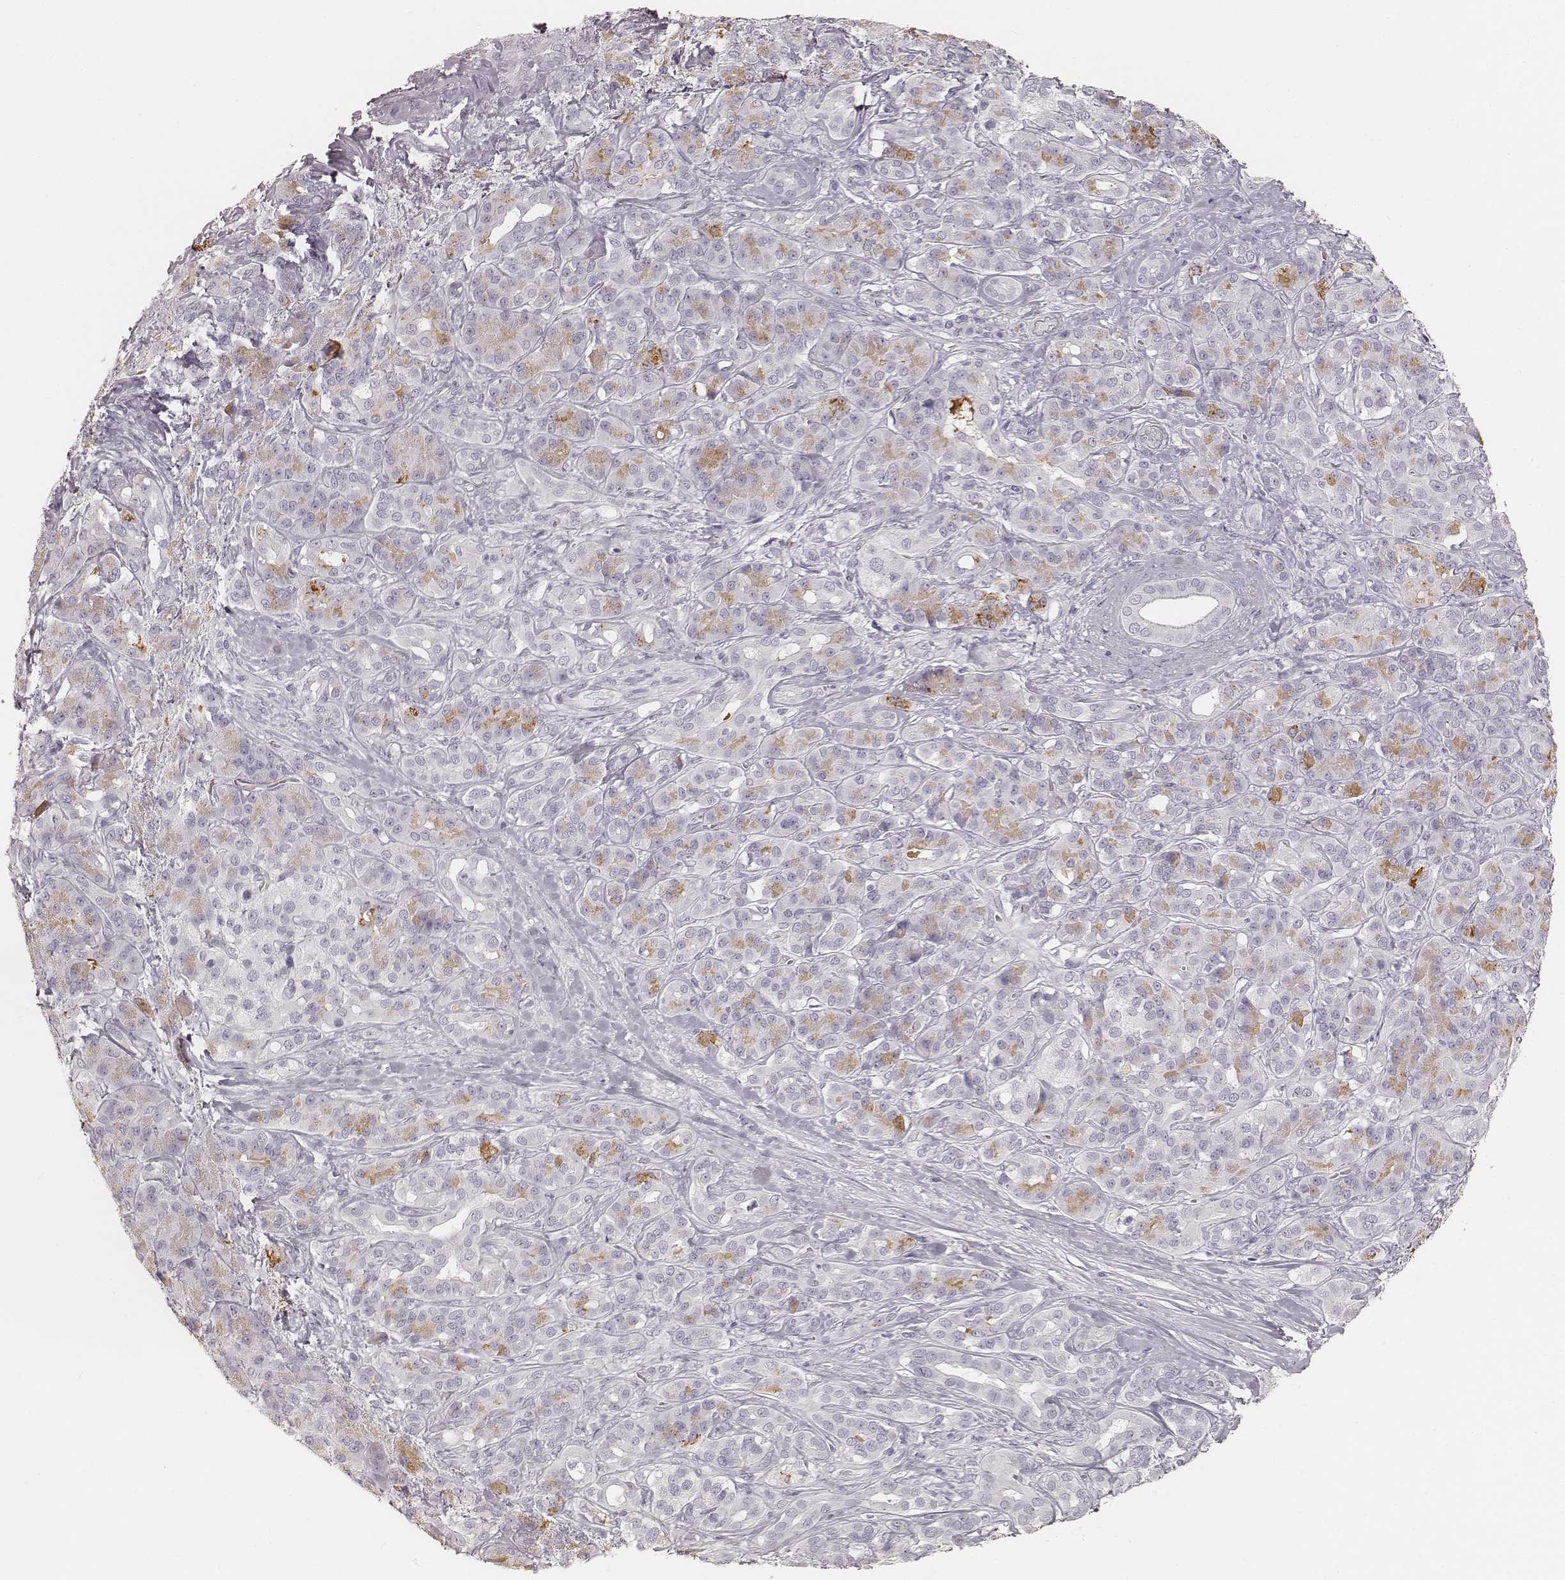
{"staining": {"intensity": "negative", "quantity": "none", "location": "none"}, "tissue": "pancreatic cancer", "cell_type": "Tumor cells", "image_type": "cancer", "snomed": [{"axis": "morphology", "description": "Normal tissue, NOS"}, {"axis": "morphology", "description": "Inflammation, NOS"}, {"axis": "morphology", "description": "Adenocarcinoma, NOS"}, {"axis": "topography", "description": "Pancreas"}], "caption": "This is an immunohistochemistry (IHC) photomicrograph of human pancreatic cancer. There is no staining in tumor cells.", "gene": "KRT26", "patient": {"sex": "male", "age": 57}}